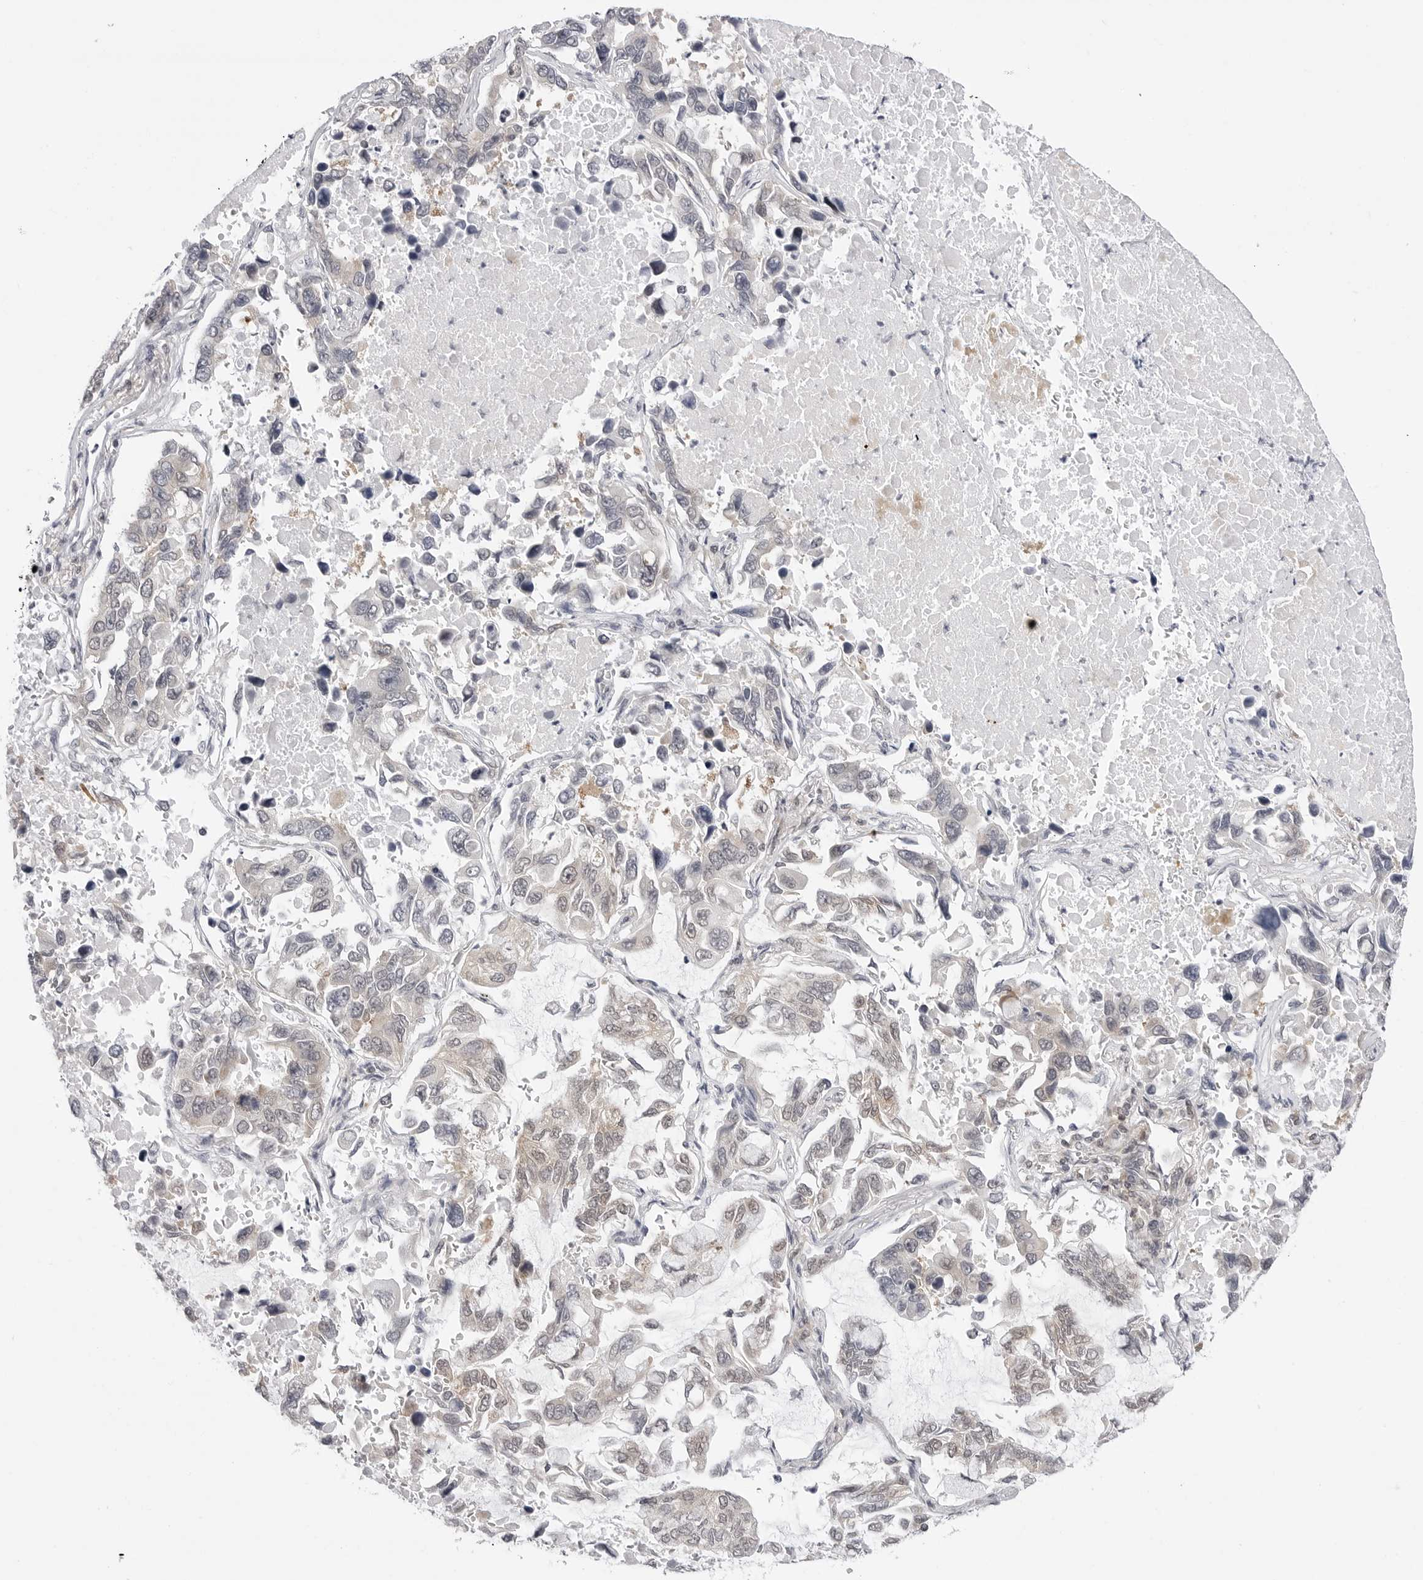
{"staining": {"intensity": "weak", "quantity": "25%-75%", "location": "cytoplasmic/membranous"}, "tissue": "lung cancer", "cell_type": "Tumor cells", "image_type": "cancer", "snomed": [{"axis": "morphology", "description": "Adenocarcinoma, NOS"}, {"axis": "topography", "description": "Lung"}], "caption": "DAB immunohistochemical staining of lung adenocarcinoma reveals weak cytoplasmic/membranous protein expression in about 25%-75% of tumor cells.", "gene": "PPP2R5C", "patient": {"sex": "male", "age": 64}}